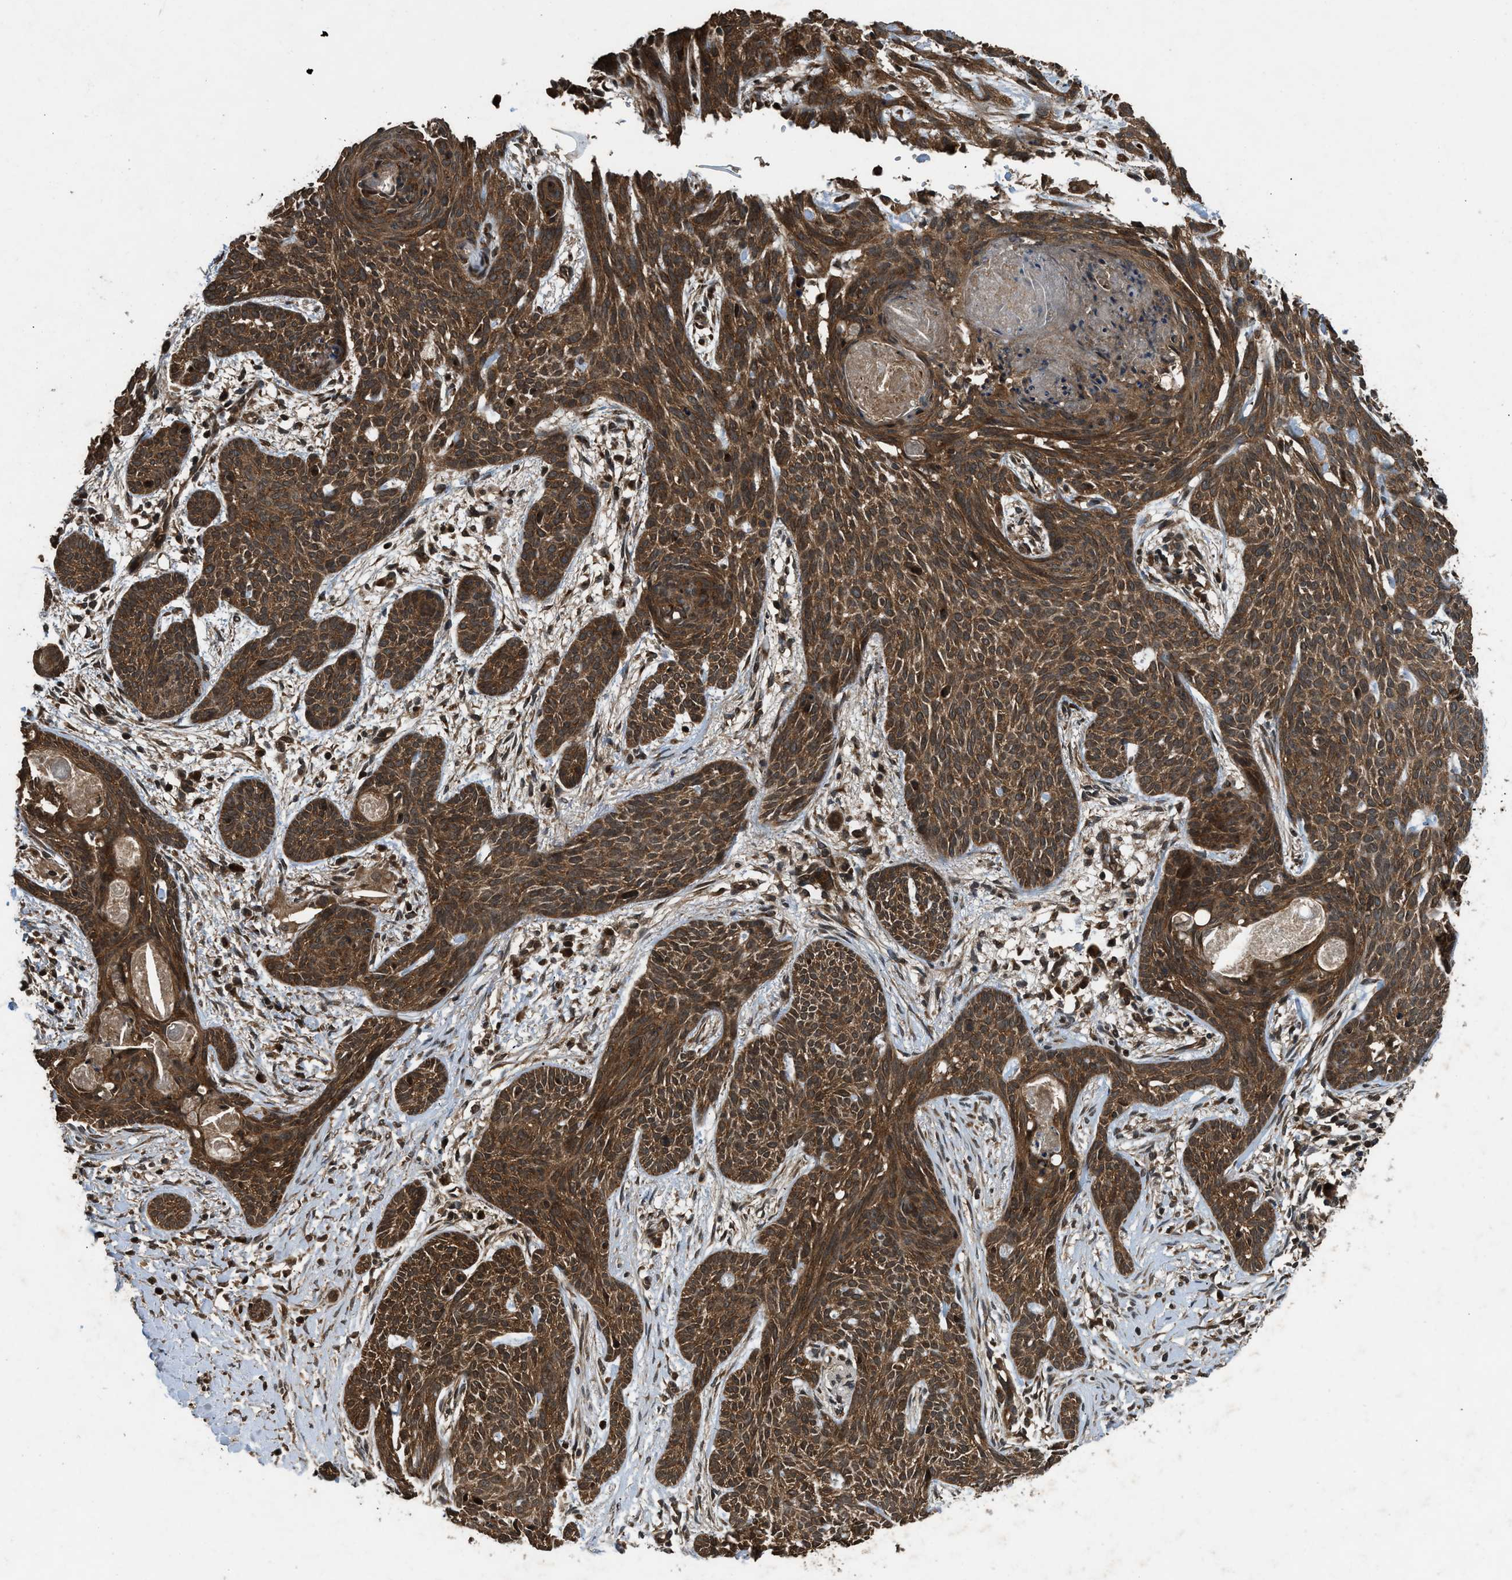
{"staining": {"intensity": "strong", "quantity": ">75%", "location": "cytoplasmic/membranous"}, "tissue": "skin cancer", "cell_type": "Tumor cells", "image_type": "cancer", "snomed": [{"axis": "morphology", "description": "Basal cell carcinoma"}, {"axis": "topography", "description": "Skin"}], "caption": "Skin basal cell carcinoma stained with immunohistochemistry (IHC) shows strong cytoplasmic/membranous staining in approximately >75% of tumor cells. (brown staining indicates protein expression, while blue staining denotes nuclei).", "gene": "RPS6KB1", "patient": {"sex": "female", "age": 84}}